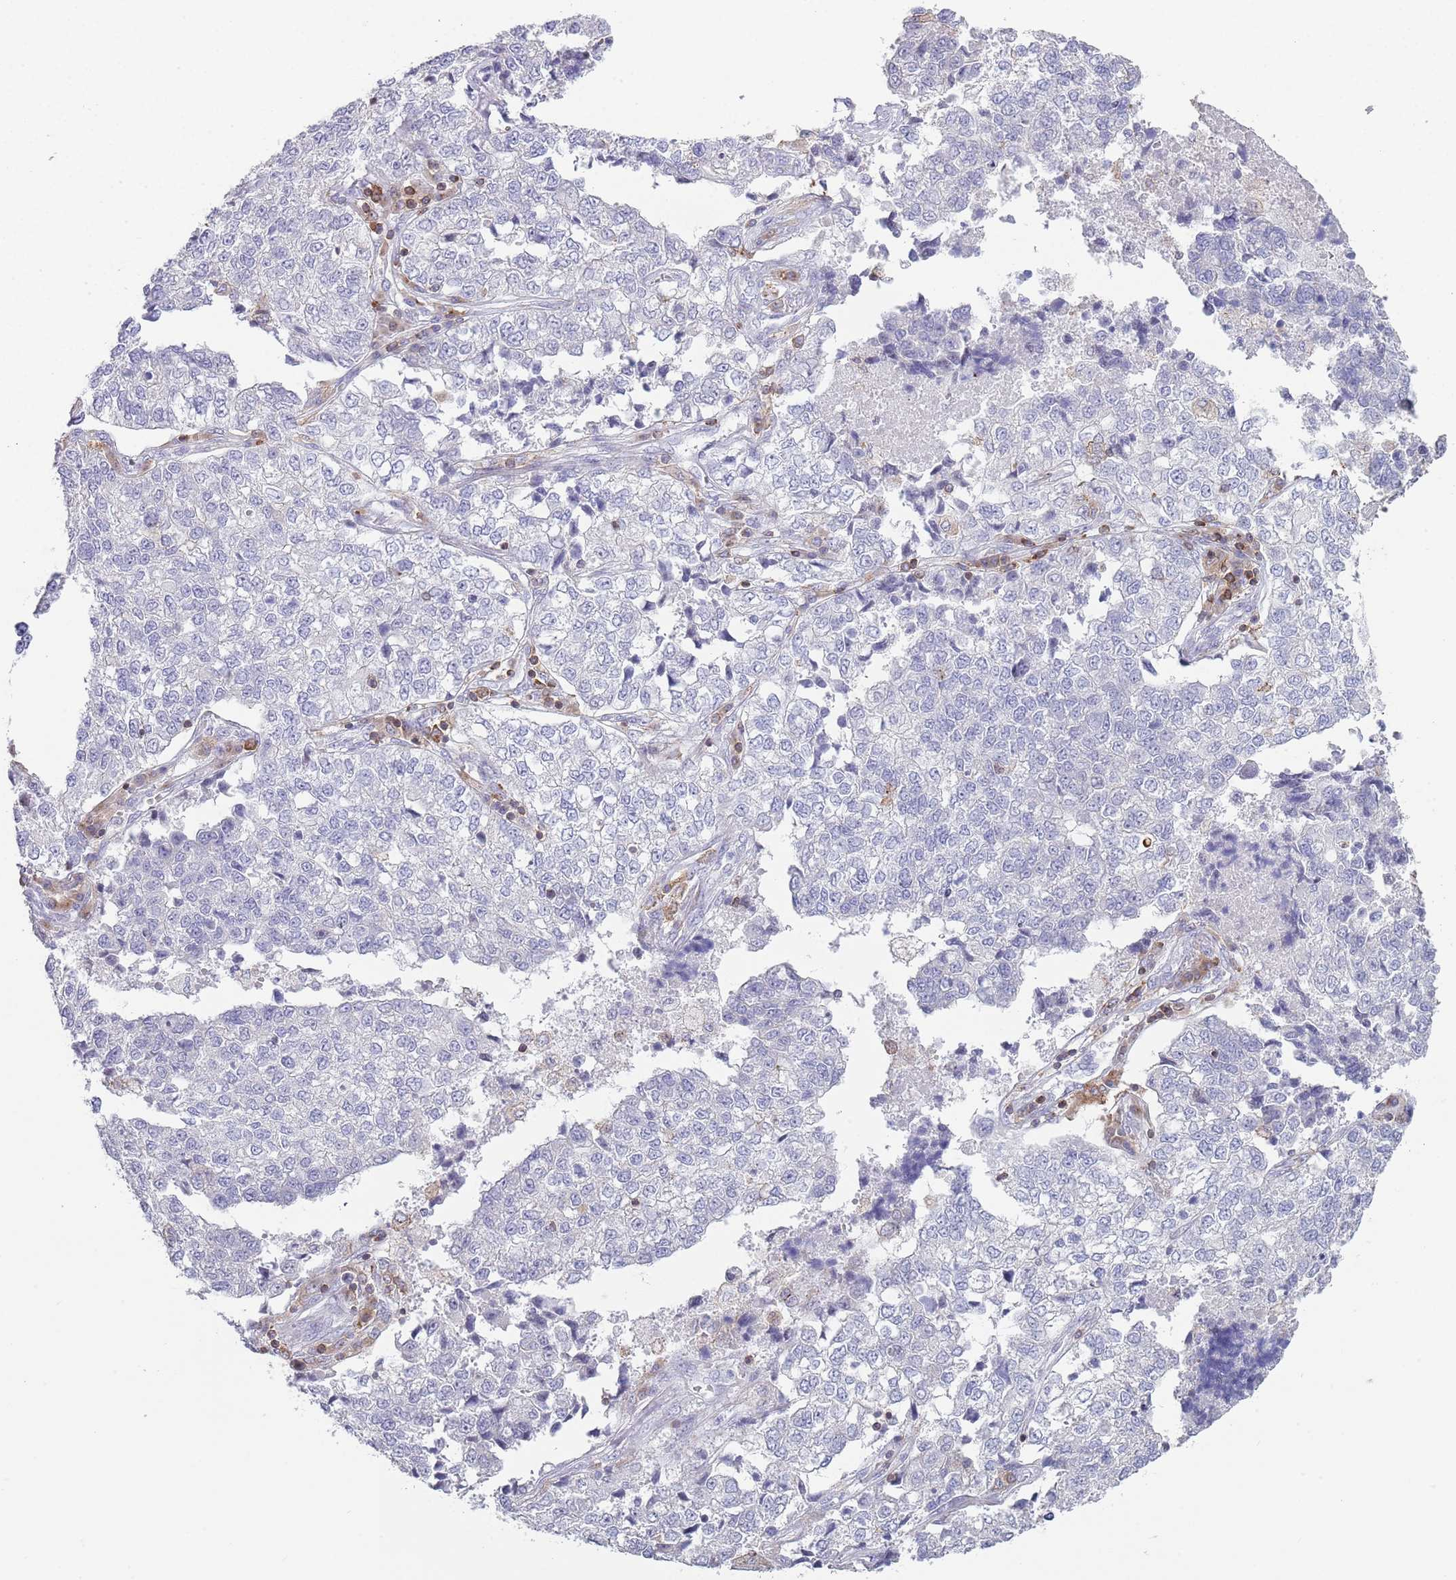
{"staining": {"intensity": "negative", "quantity": "none", "location": "none"}, "tissue": "lung cancer", "cell_type": "Tumor cells", "image_type": "cancer", "snomed": [{"axis": "morphology", "description": "Adenocarcinoma, NOS"}, {"axis": "topography", "description": "Lung"}], "caption": "DAB immunohistochemical staining of lung cancer reveals no significant positivity in tumor cells. The staining was performed using DAB (3,3'-diaminobenzidine) to visualize the protein expression in brown, while the nuclei were stained in blue with hematoxylin (Magnification: 20x).", "gene": "LPXN", "patient": {"sex": "male", "age": 49}}